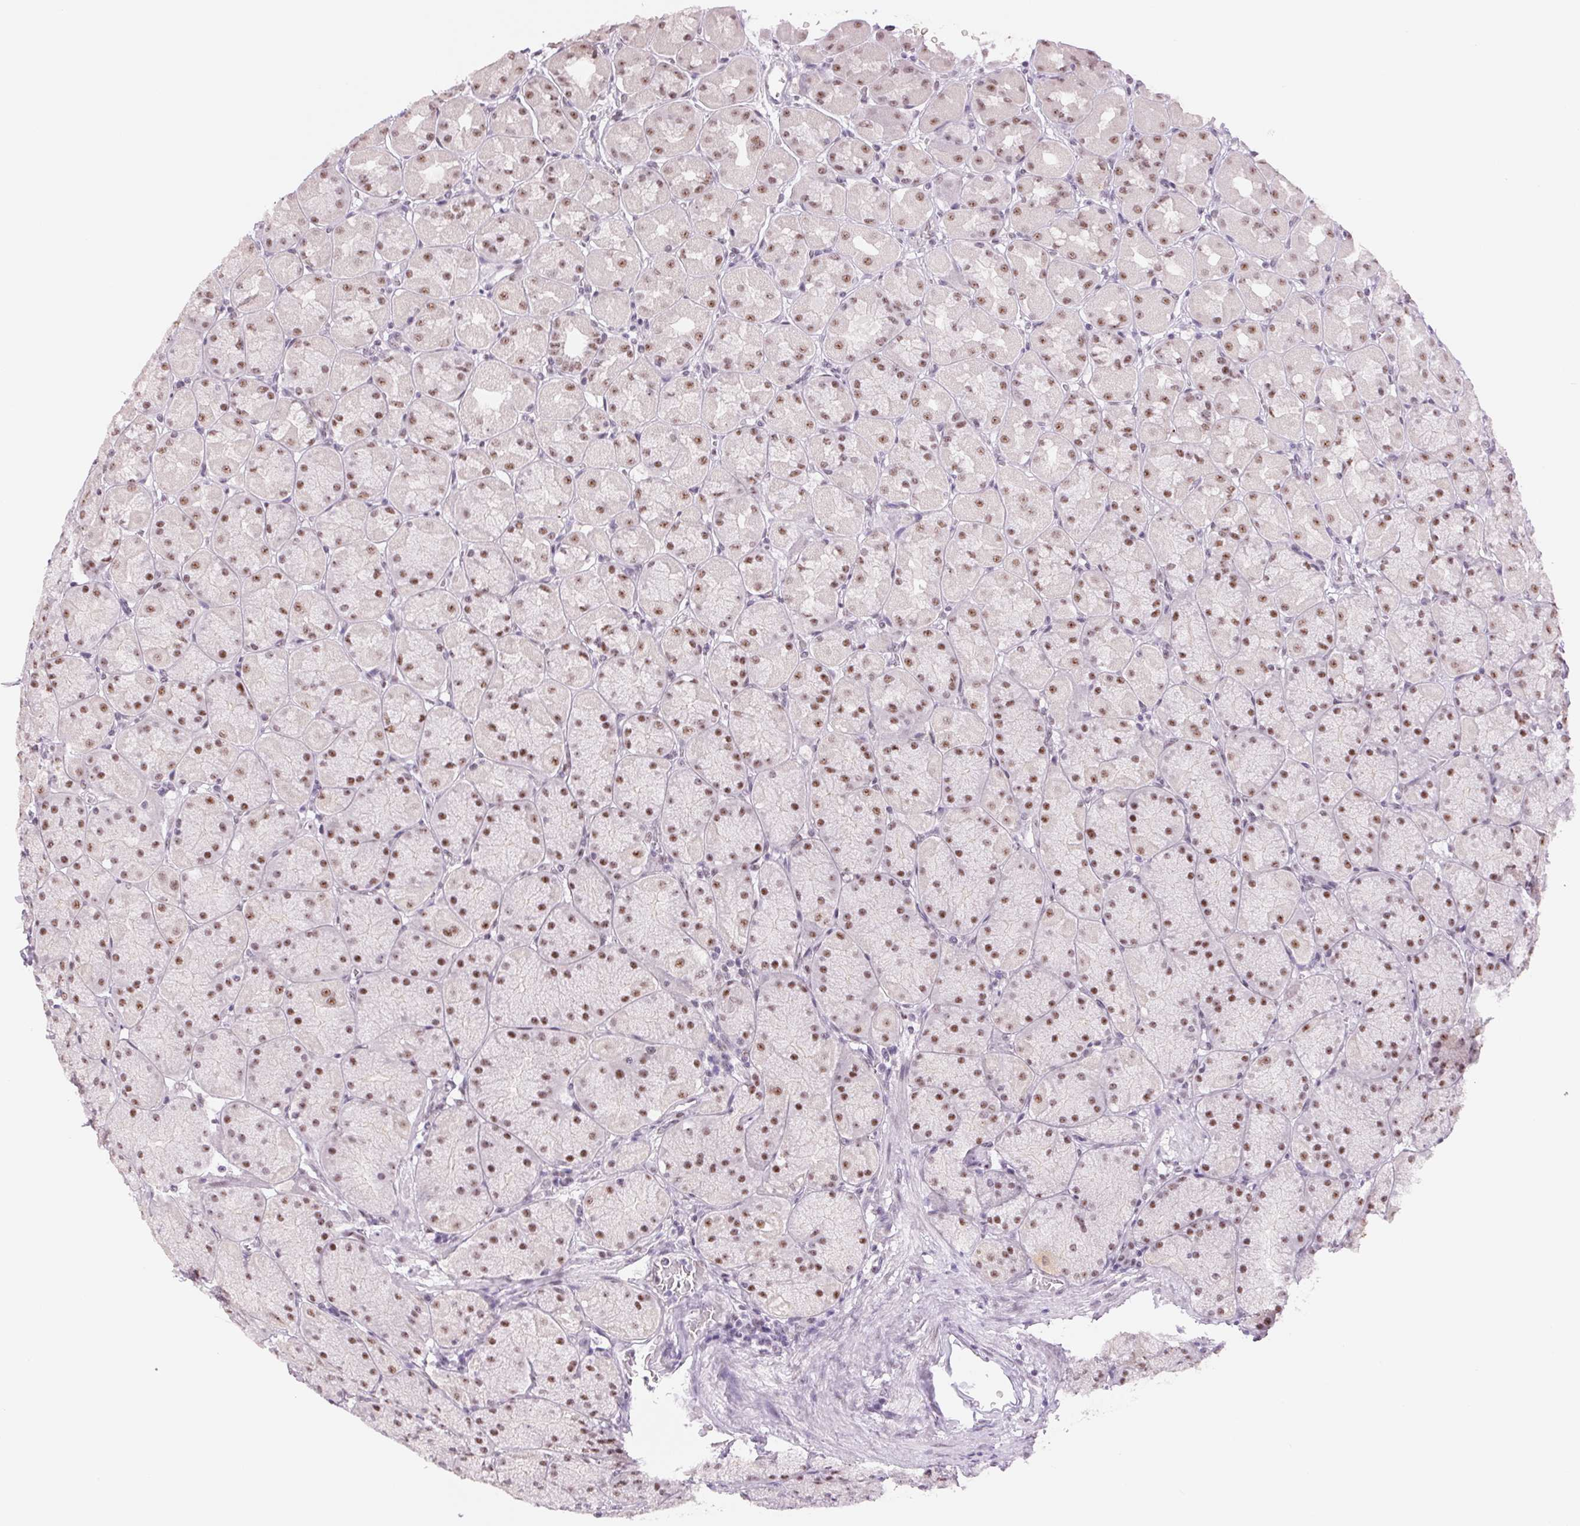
{"staining": {"intensity": "moderate", "quantity": "25%-75%", "location": "nuclear"}, "tissue": "stomach", "cell_type": "Glandular cells", "image_type": "normal", "snomed": [{"axis": "morphology", "description": "Normal tissue, NOS"}, {"axis": "topography", "description": "Stomach, upper"}], "caption": "This is an image of immunohistochemistry (IHC) staining of unremarkable stomach, which shows moderate positivity in the nuclear of glandular cells.", "gene": "ZC3H14", "patient": {"sex": "female", "age": 56}}